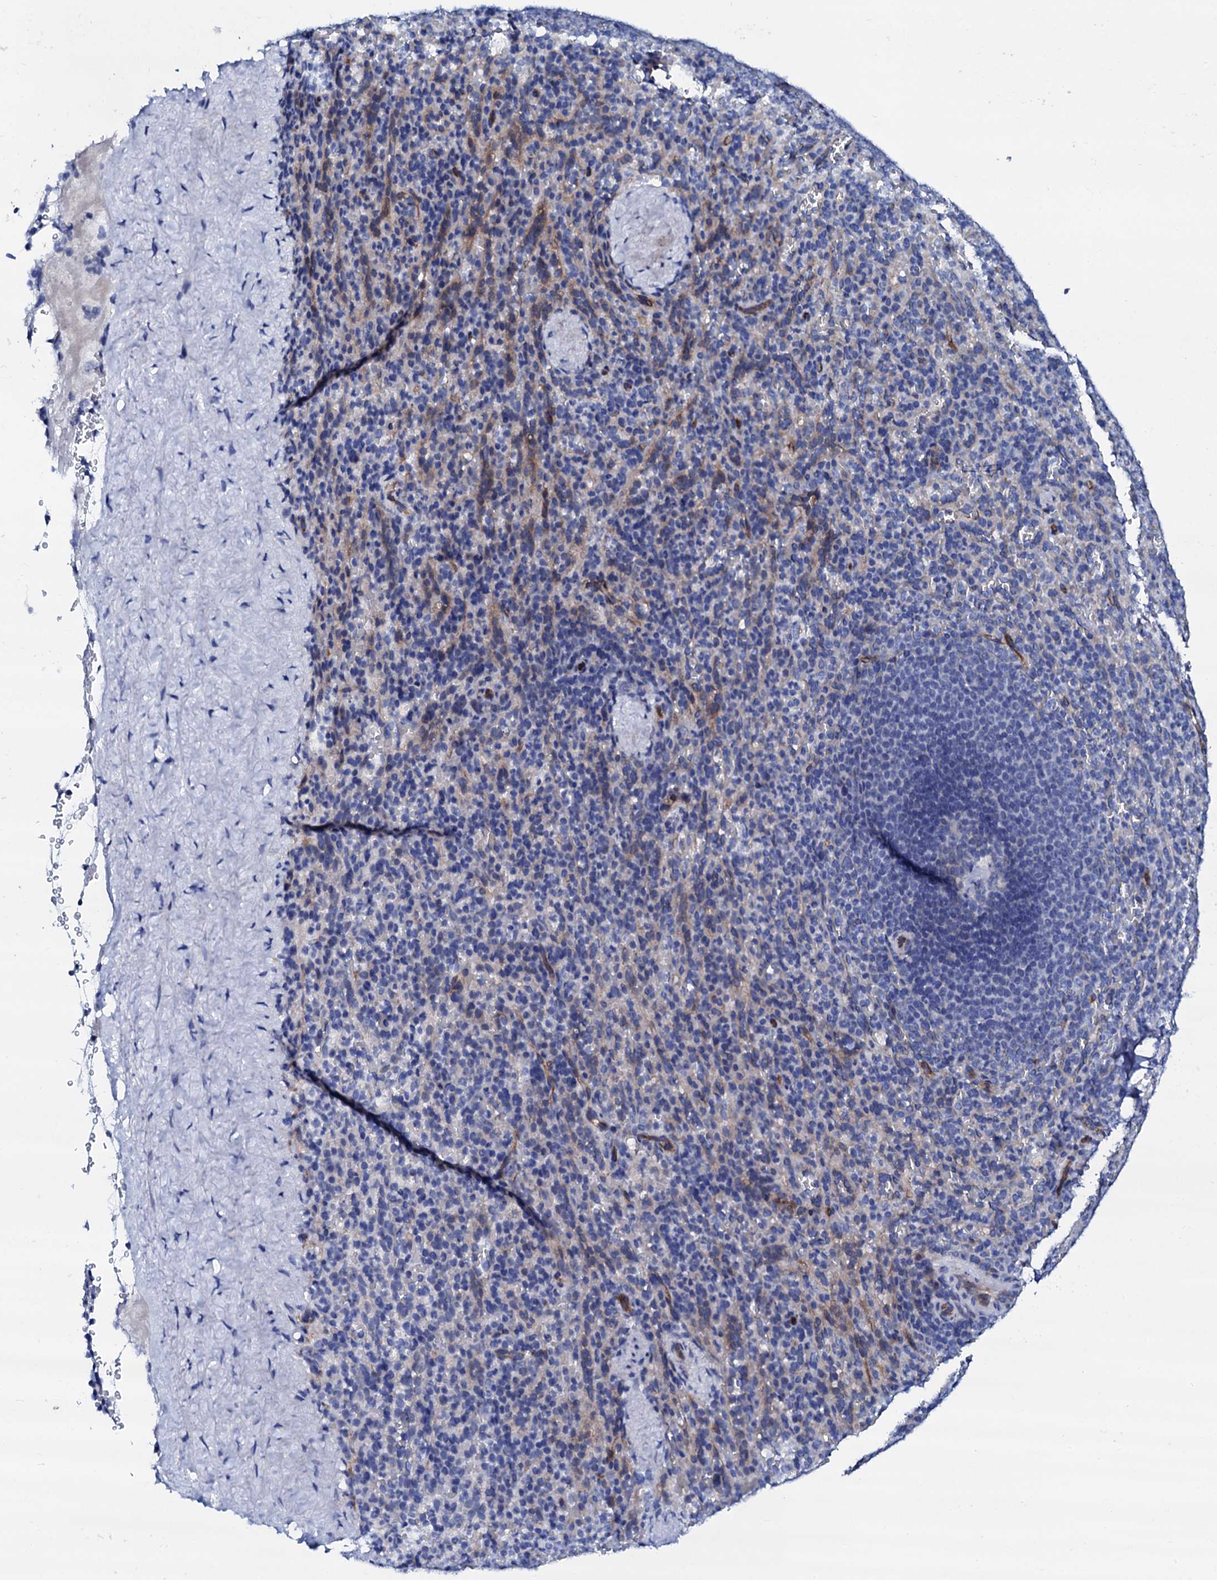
{"staining": {"intensity": "negative", "quantity": "none", "location": "none"}, "tissue": "spleen", "cell_type": "Cells in red pulp", "image_type": "normal", "snomed": [{"axis": "morphology", "description": "Normal tissue, NOS"}, {"axis": "topography", "description": "Spleen"}], "caption": "Micrograph shows no significant protein expression in cells in red pulp of unremarkable spleen.", "gene": "TRDN", "patient": {"sex": "female", "age": 21}}